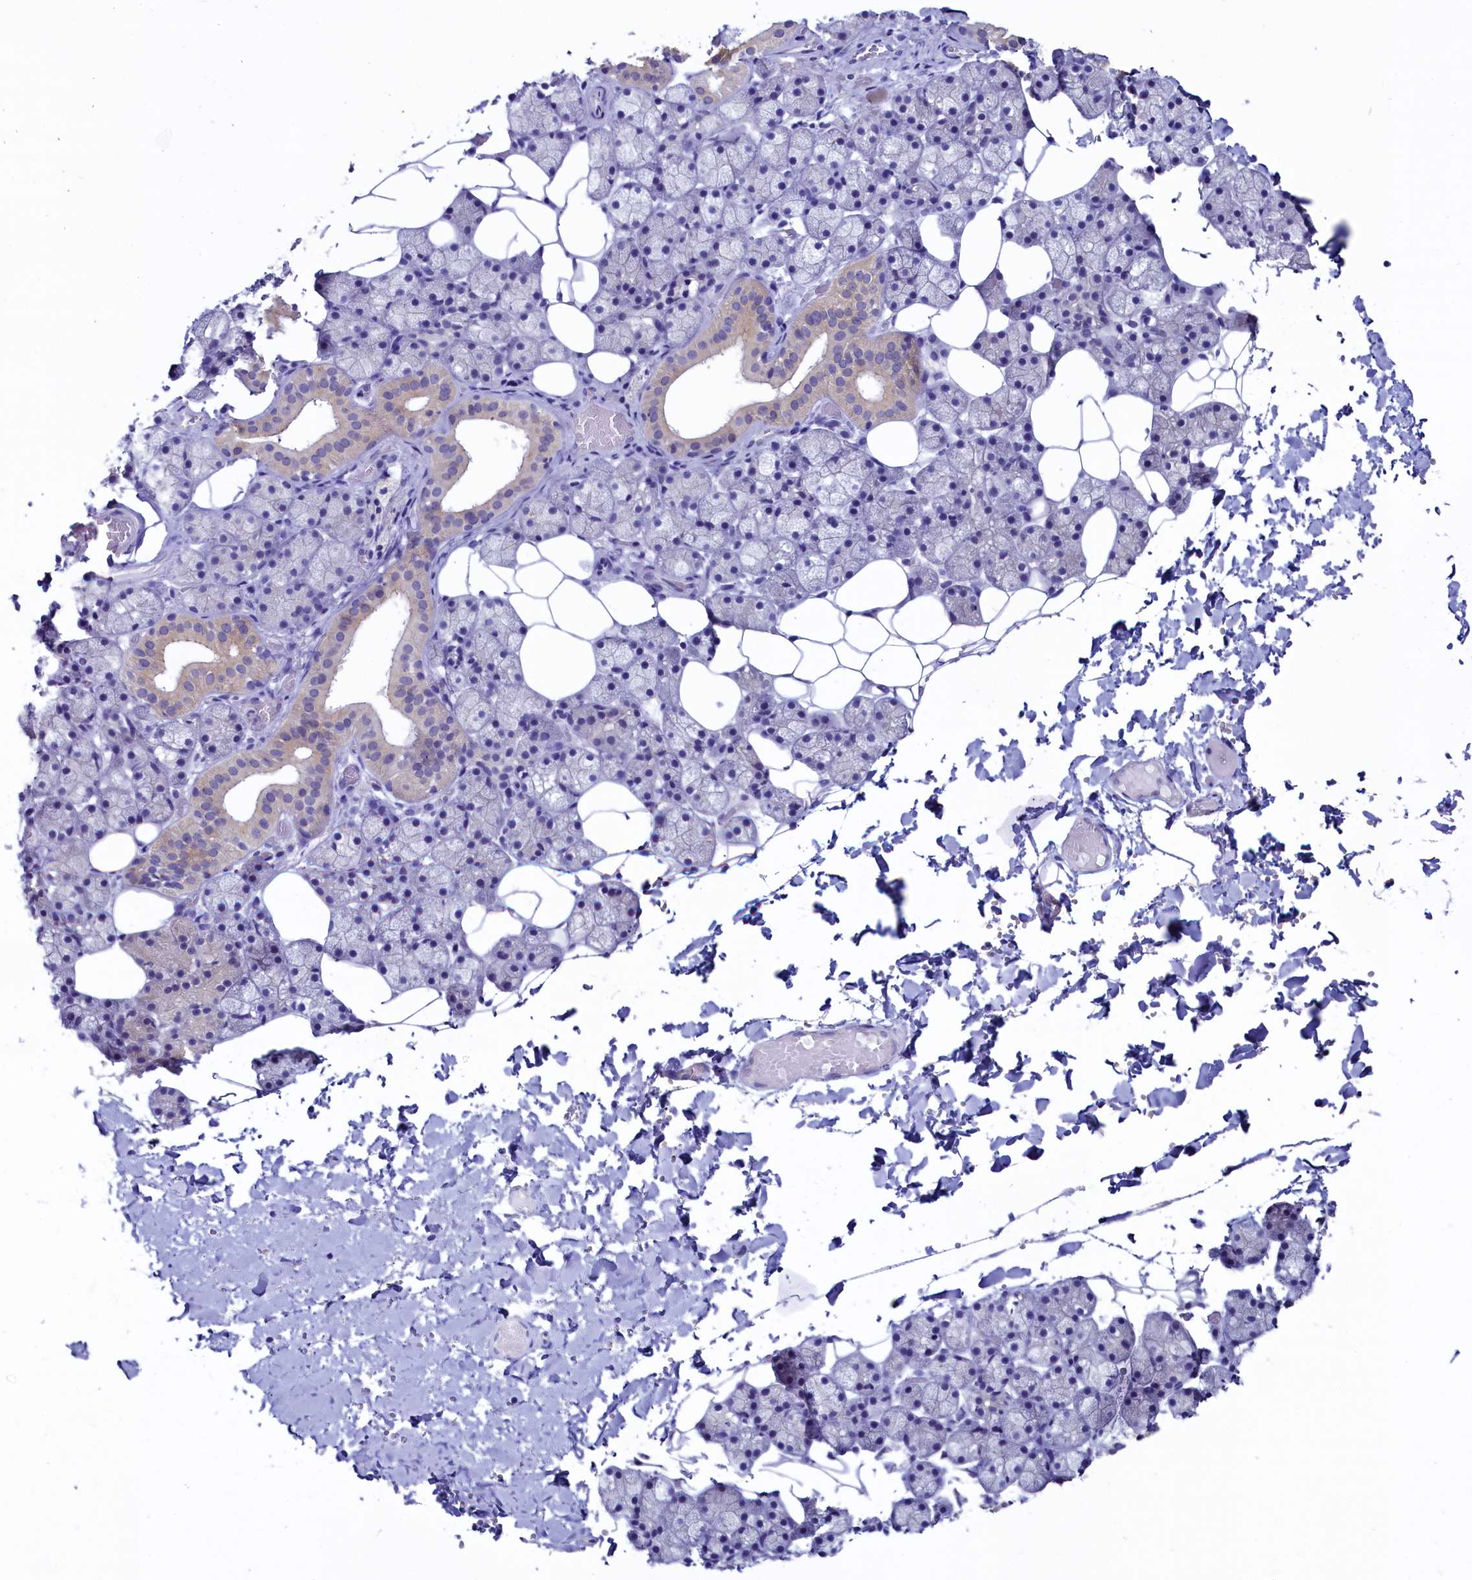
{"staining": {"intensity": "weak", "quantity": "<25%", "location": "cytoplasmic/membranous"}, "tissue": "salivary gland", "cell_type": "Glandular cells", "image_type": "normal", "snomed": [{"axis": "morphology", "description": "Normal tissue, NOS"}, {"axis": "topography", "description": "Salivary gland"}], "caption": "Micrograph shows no significant protein expression in glandular cells of benign salivary gland.", "gene": "CIAPIN1", "patient": {"sex": "female", "age": 33}}